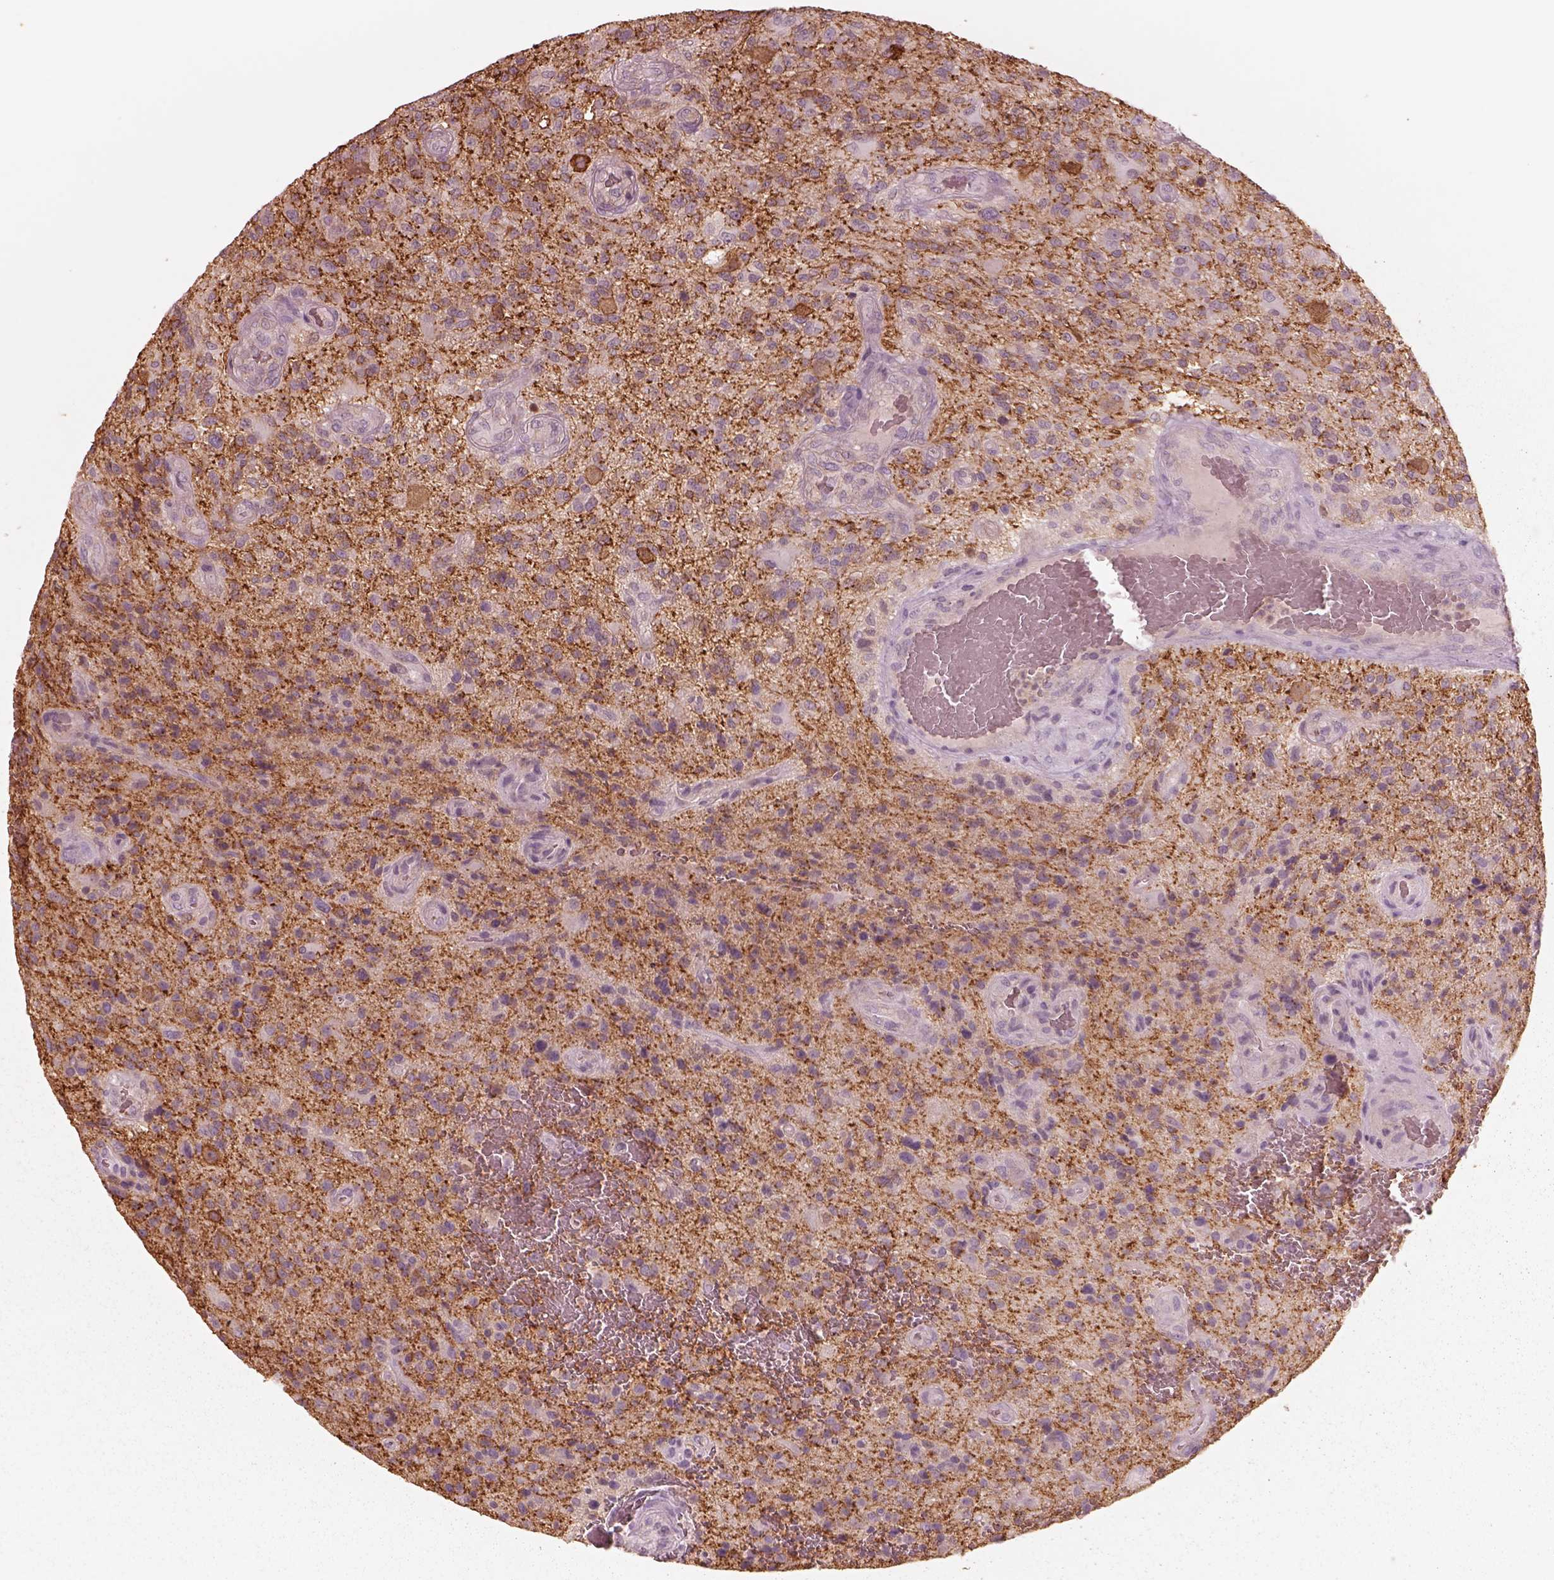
{"staining": {"intensity": "negative", "quantity": "none", "location": "none"}, "tissue": "glioma", "cell_type": "Tumor cells", "image_type": "cancer", "snomed": [{"axis": "morphology", "description": "Glioma, malignant, High grade"}, {"axis": "topography", "description": "Brain"}], "caption": "There is no significant positivity in tumor cells of glioma.", "gene": "GPRIN1", "patient": {"sex": "male", "age": 47}}